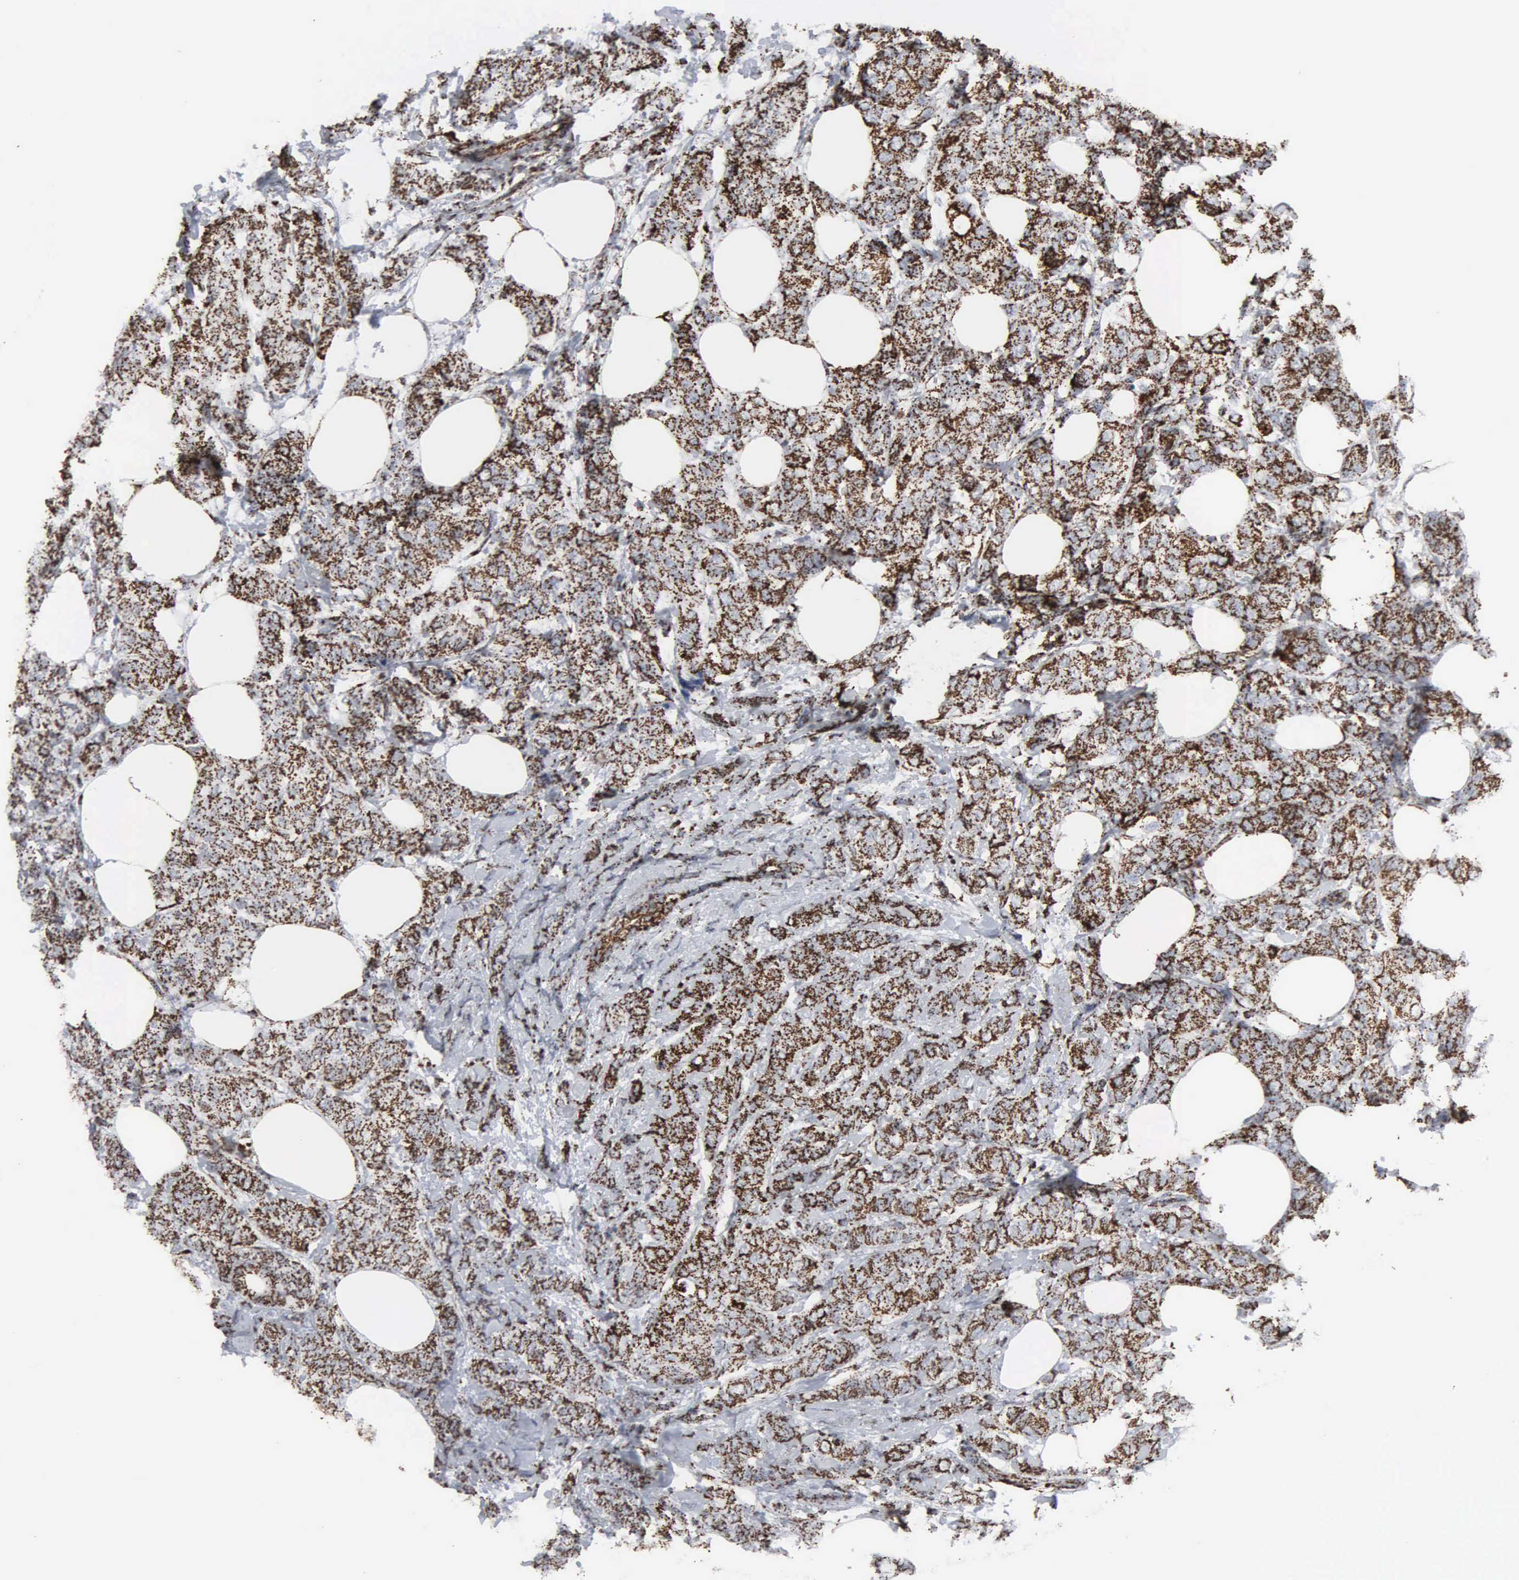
{"staining": {"intensity": "strong", "quantity": ">75%", "location": "cytoplasmic/membranous"}, "tissue": "breast cancer", "cell_type": "Tumor cells", "image_type": "cancer", "snomed": [{"axis": "morphology", "description": "Lobular carcinoma"}, {"axis": "topography", "description": "Breast"}], "caption": "Protein expression analysis of breast cancer (lobular carcinoma) reveals strong cytoplasmic/membranous staining in about >75% of tumor cells.", "gene": "HSPA9", "patient": {"sex": "female", "age": 60}}